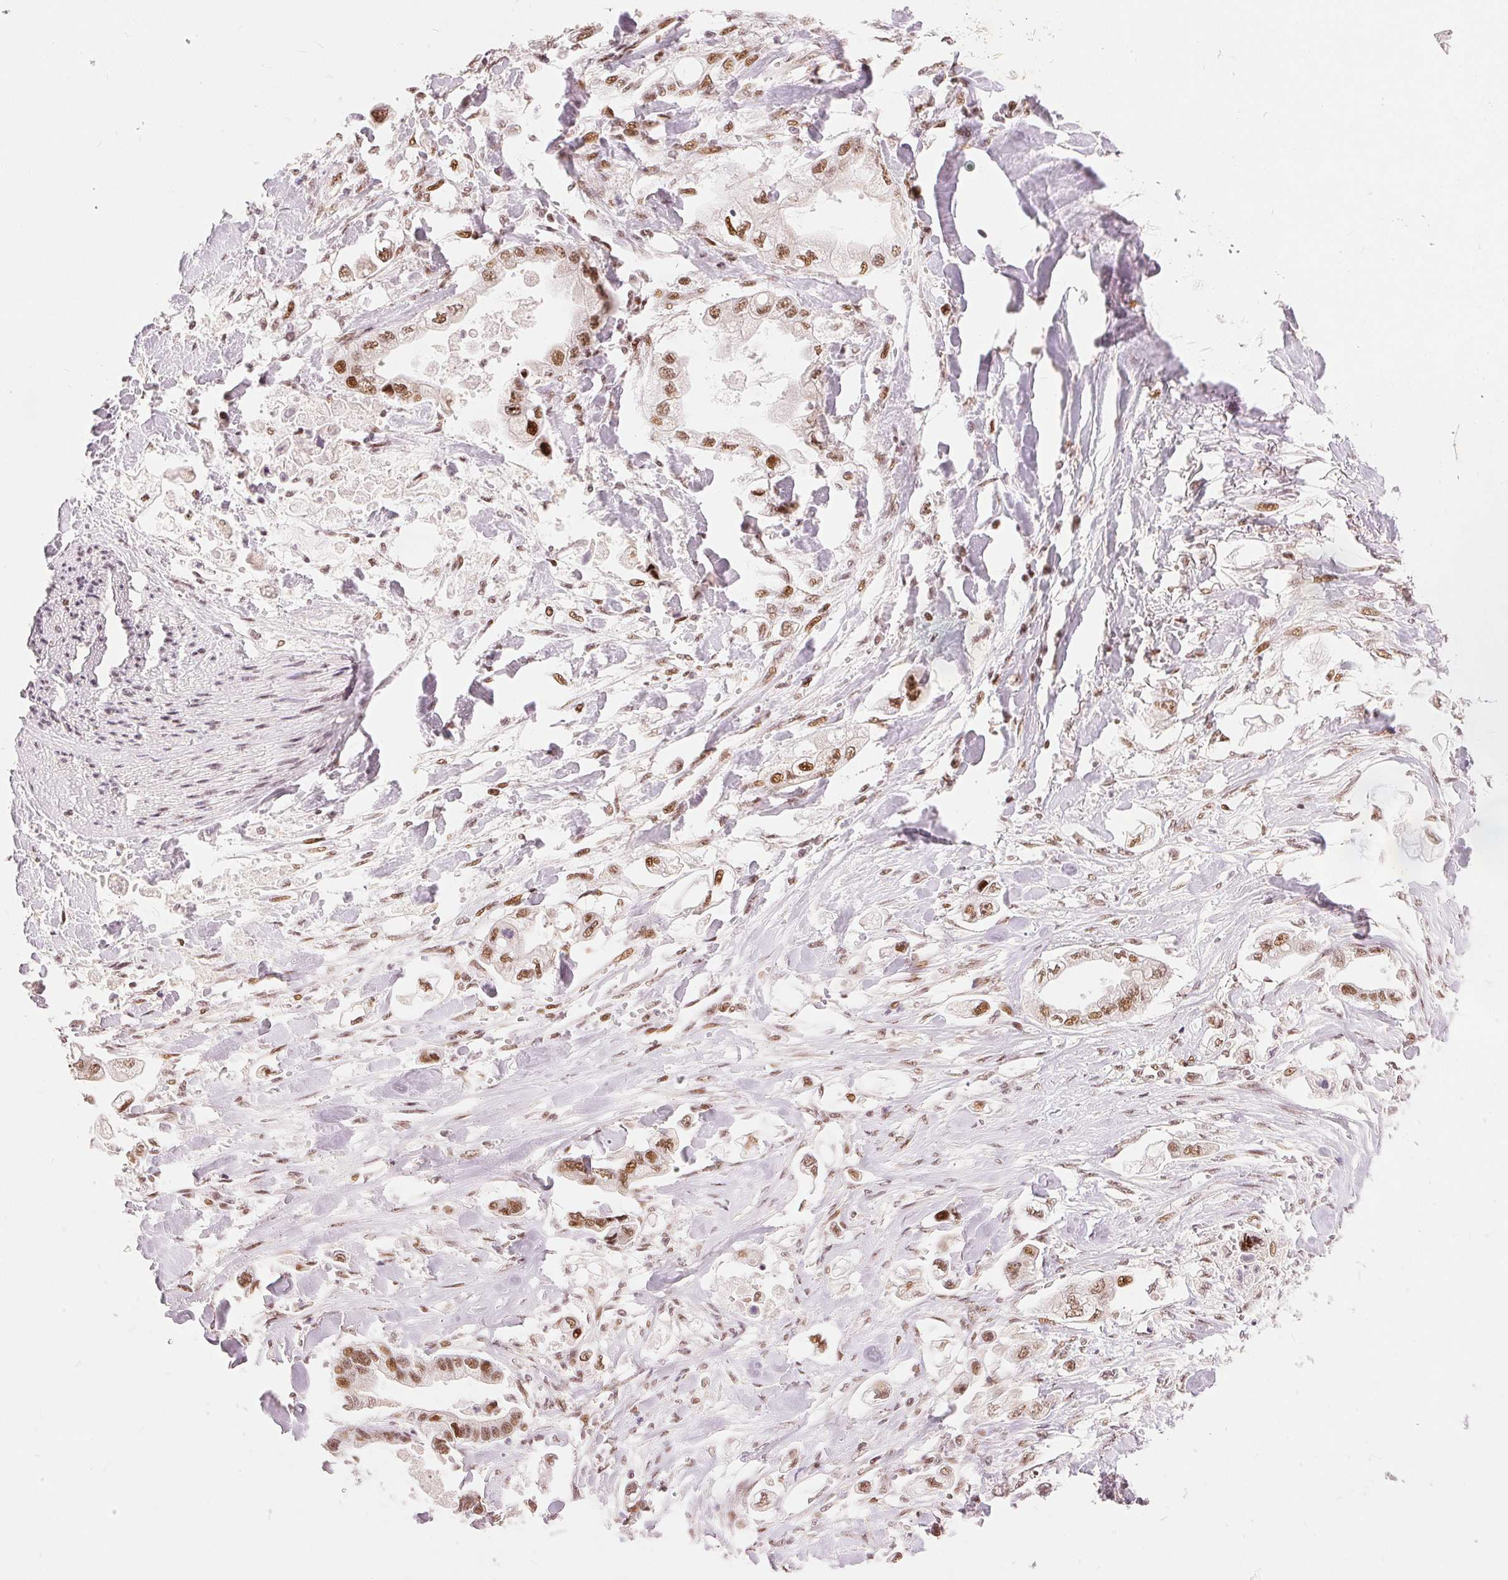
{"staining": {"intensity": "moderate", "quantity": ">75%", "location": "nuclear"}, "tissue": "stomach cancer", "cell_type": "Tumor cells", "image_type": "cancer", "snomed": [{"axis": "morphology", "description": "Adenocarcinoma, NOS"}, {"axis": "topography", "description": "Stomach"}], "caption": "Stomach cancer (adenocarcinoma) stained with immunohistochemistry (IHC) reveals moderate nuclear positivity in approximately >75% of tumor cells.", "gene": "ZNF703", "patient": {"sex": "male", "age": 62}}